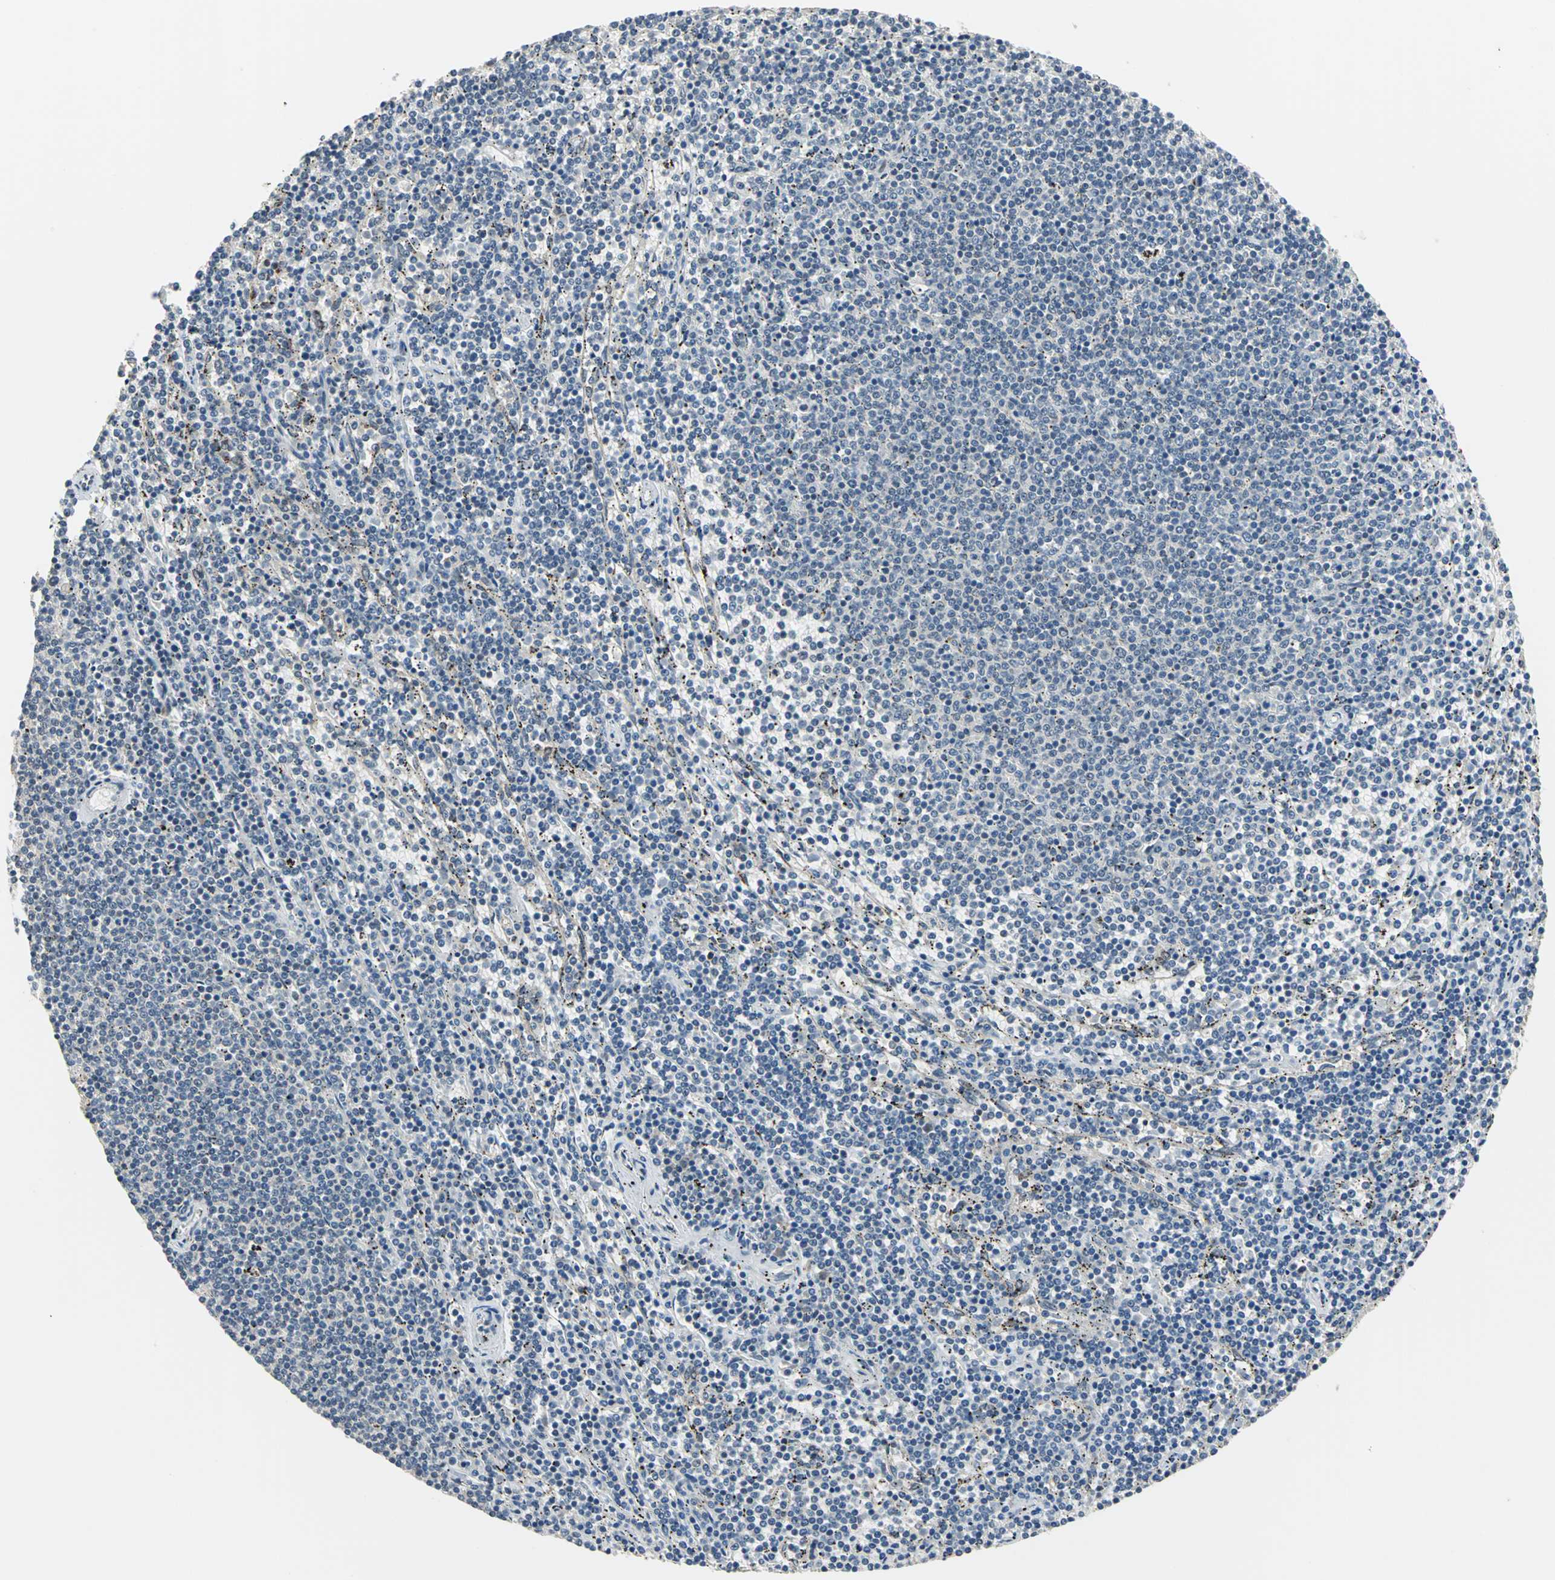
{"staining": {"intensity": "negative", "quantity": "none", "location": "none"}, "tissue": "lymphoma", "cell_type": "Tumor cells", "image_type": "cancer", "snomed": [{"axis": "morphology", "description": "Malignant lymphoma, non-Hodgkin's type, Low grade"}, {"axis": "topography", "description": "Spleen"}], "caption": "Immunohistochemistry of human lymphoma demonstrates no expression in tumor cells.", "gene": "ELF2", "patient": {"sex": "female", "age": 50}}